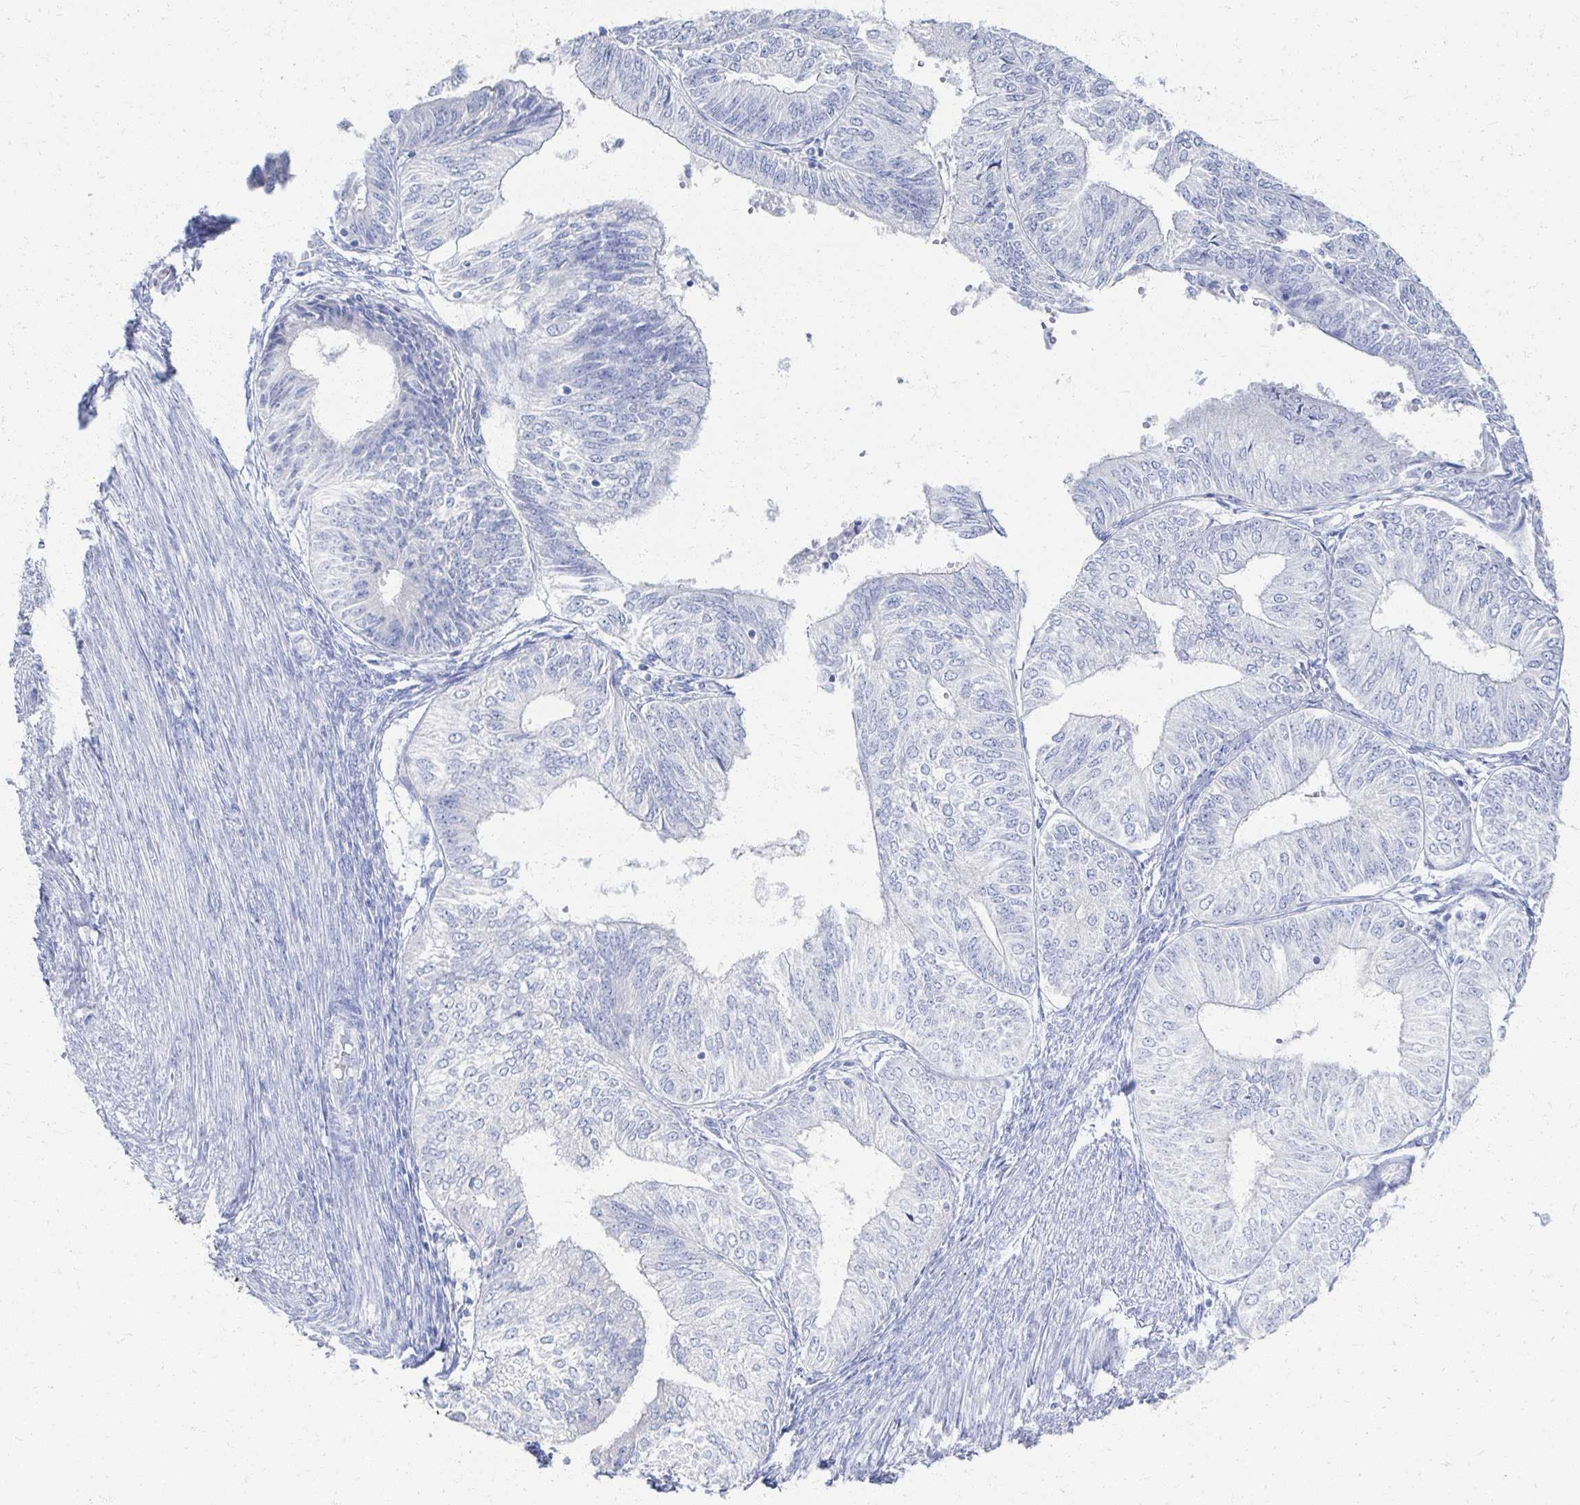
{"staining": {"intensity": "negative", "quantity": "none", "location": "none"}, "tissue": "endometrial cancer", "cell_type": "Tumor cells", "image_type": "cancer", "snomed": [{"axis": "morphology", "description": "Adenocarcinoma, NOS"}, {"axis": "topography", "description": "Endometrium"}], "caption": "A photomicrograph of endometrial cancer stained for a protein shows no brown staining in tumor cells.", "gene": "PRR20A", "patient": {"sex": "female", "age": 58}}